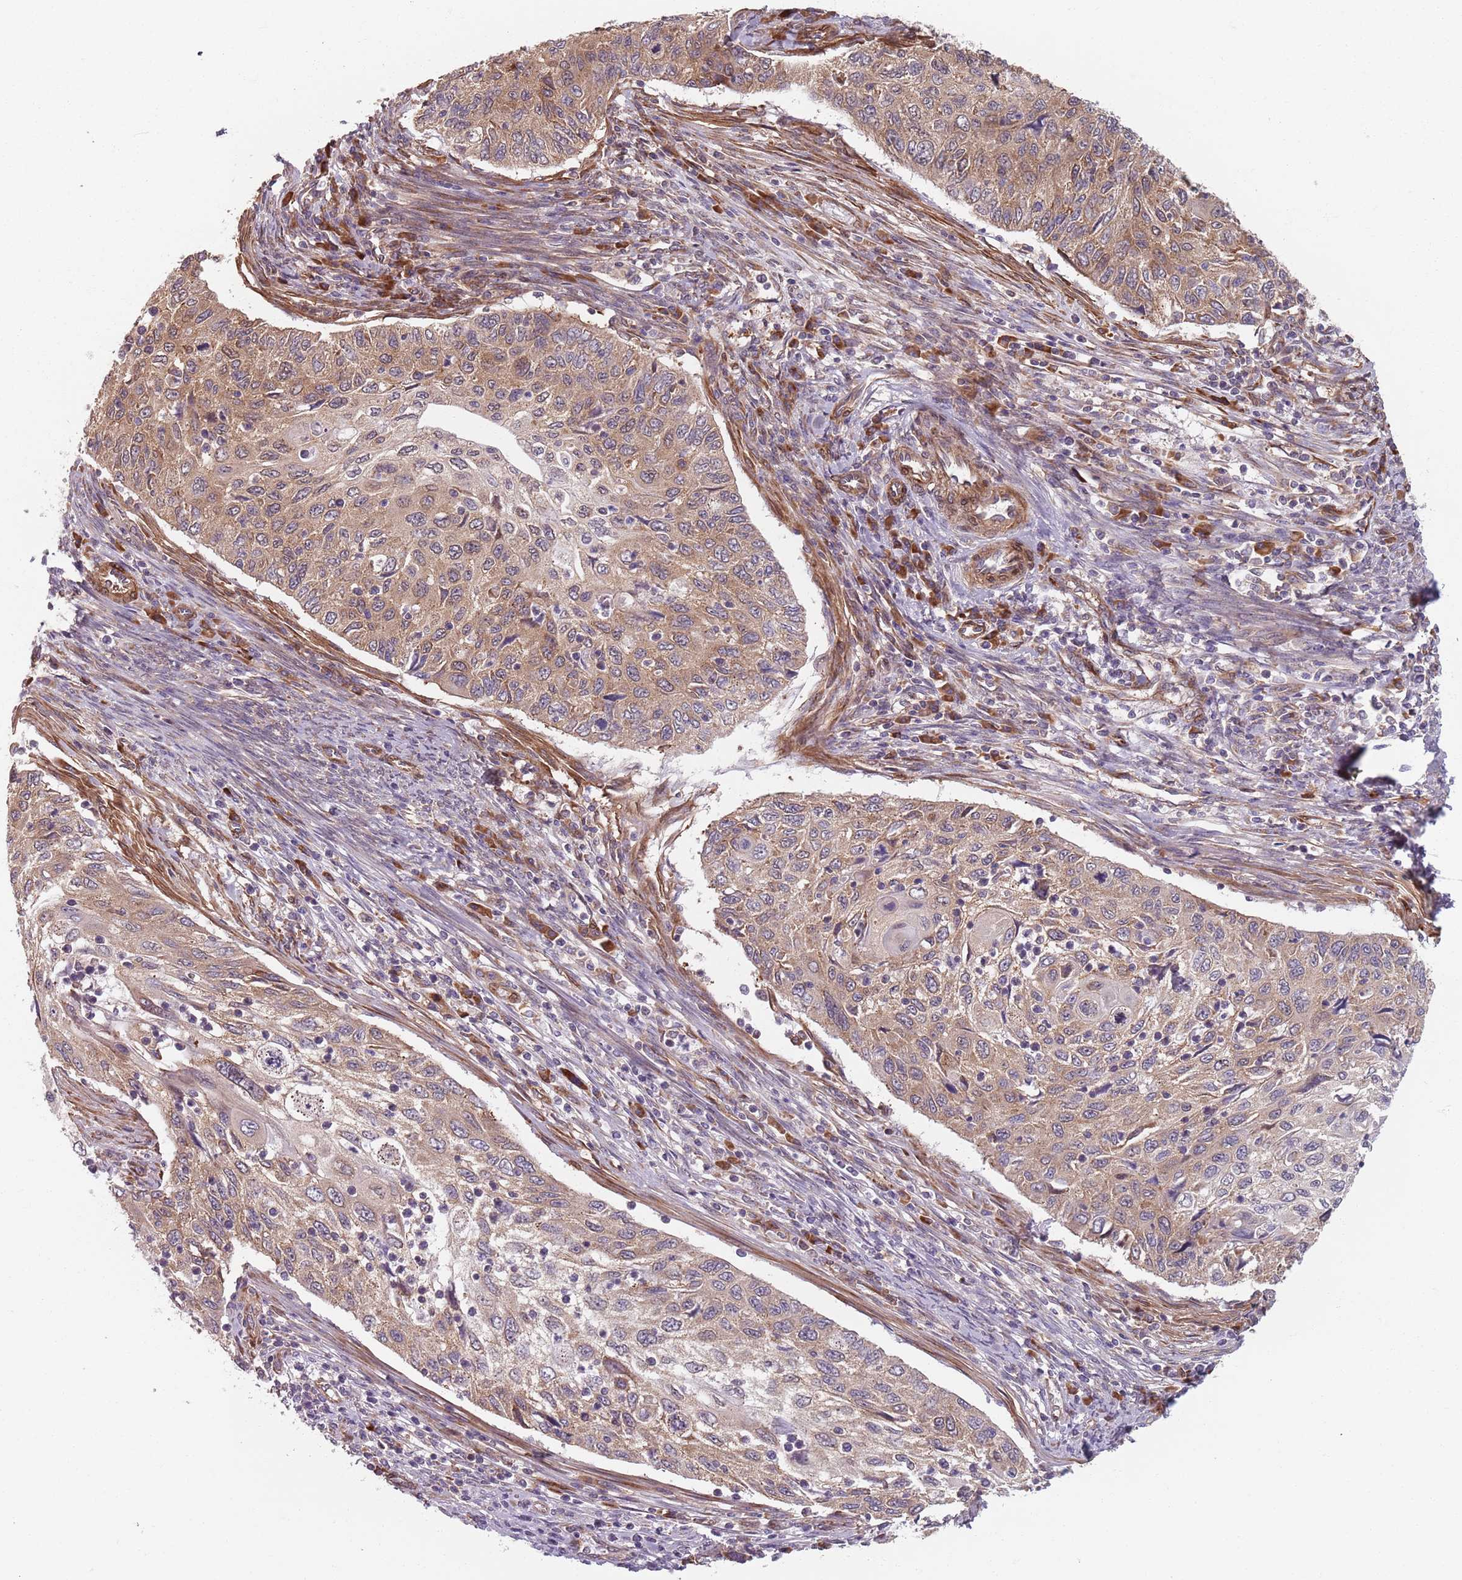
{"staining": {"intensity": "moderate", "quantity": ">75%", "location": "cytoplasmic/membranous"}, "tissue": "cervical cancer", "cell_type": "Tumor cells", "image_type": "cancer", "snomed": [{"axis": "morphology", "description": "Squamous cell carcinoma, NOS"}, {"axis": "topography", "description": "Cervix"}], "caption": "Immunohistochemistry image of human cervical cancer (squamous cell carcinoma) stained for a protein (brown), which reveals medium levels of moderate cytoplasmic/membranous expression in about >75% of tumor cells.", "gene": "NOTCH3", "patient": {"sex": "female", "age": 70}}